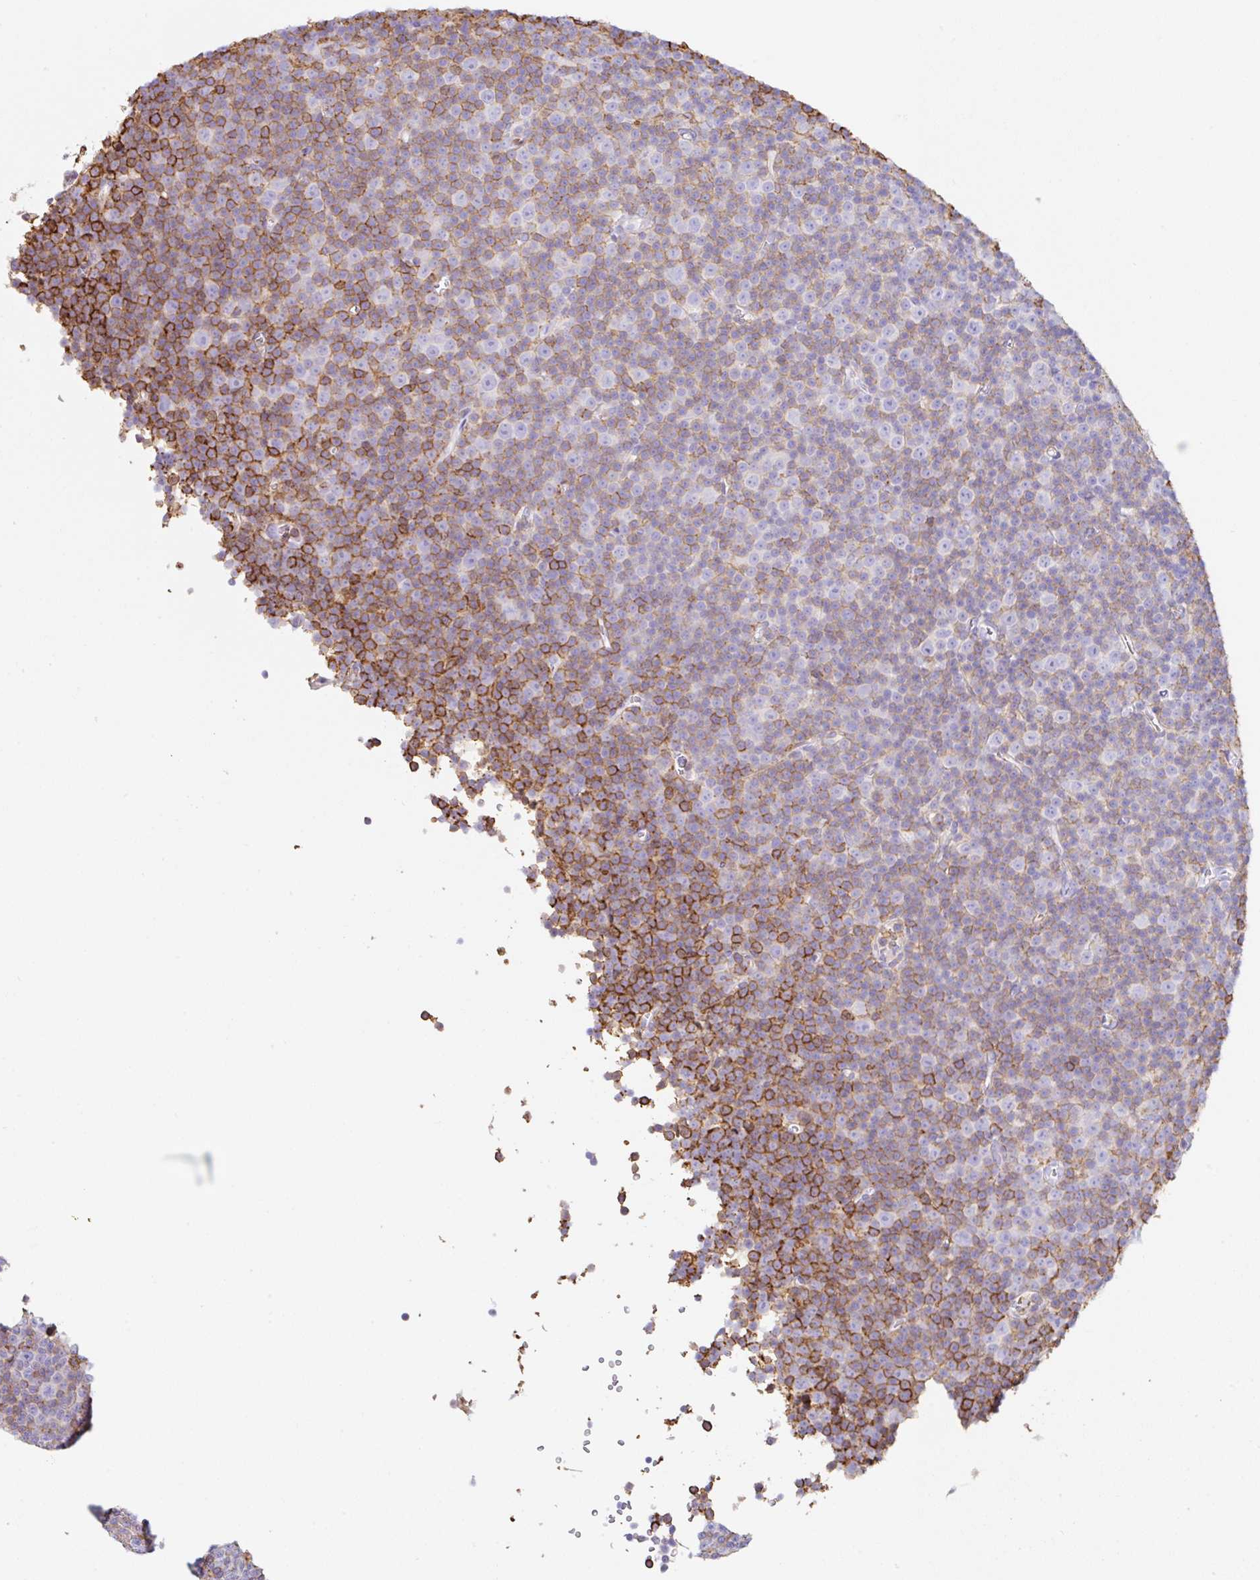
{"staining": {"intensity": "moderate", "quantity": "<25%", "location": "cytoplasmic/membranous"}, "tissue": "lymphoma", "cell_type": "Tumor cells", "image_type": "cancer", "snomed": [{"axis": "morphology", "description": "Malignant lymphoma, non-Hodgkin's type, Low grade"}, {"axis": "topography", "description": "Lymph node"}], "caption": "Lymphoma was stained to show a protein in brown. There is low levels of moderate cytoplasmic/membranous staining in approximately <25% of tumor cells.", "gene": "MTTP", "patient": {"sex": "female", "age": 67}}